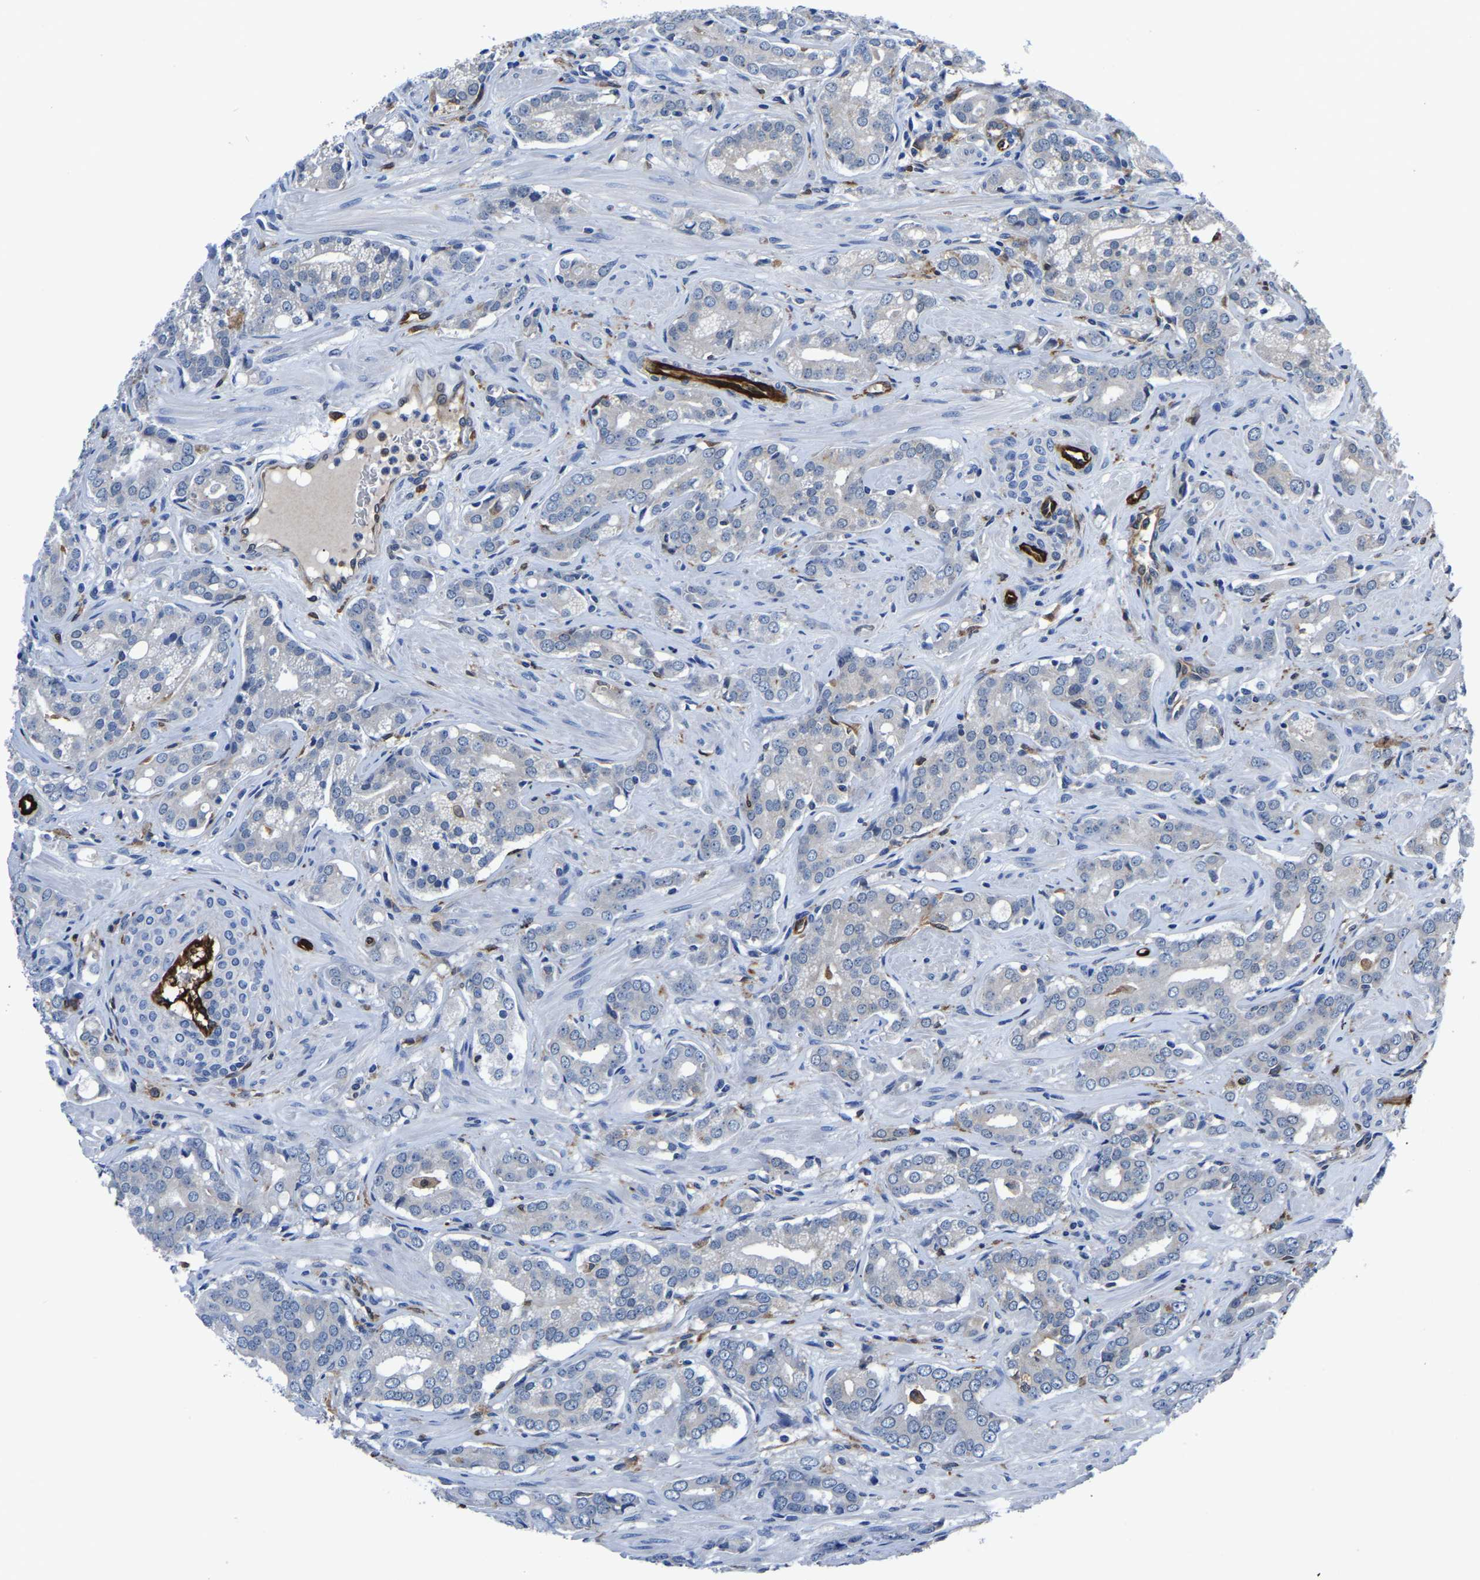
{"staining": {"intensity": "negative", "quantity": "none", "location": "none"}, "tissue": "prostate cancer", "cell_type": "Tumor cells", "image_type": "cancer", "snomed": [{"axis": "morphology", "description": "Adenocarcinoma, High grade"}, {"axis": "topography", "description": "Prostate"}], "caption": "Immunohistochemical staining of human prostate cancer reveals no significant positivity in tumor cells.", "gene": "ATG2B", "patient": {"sex": "male", "age": 52}}